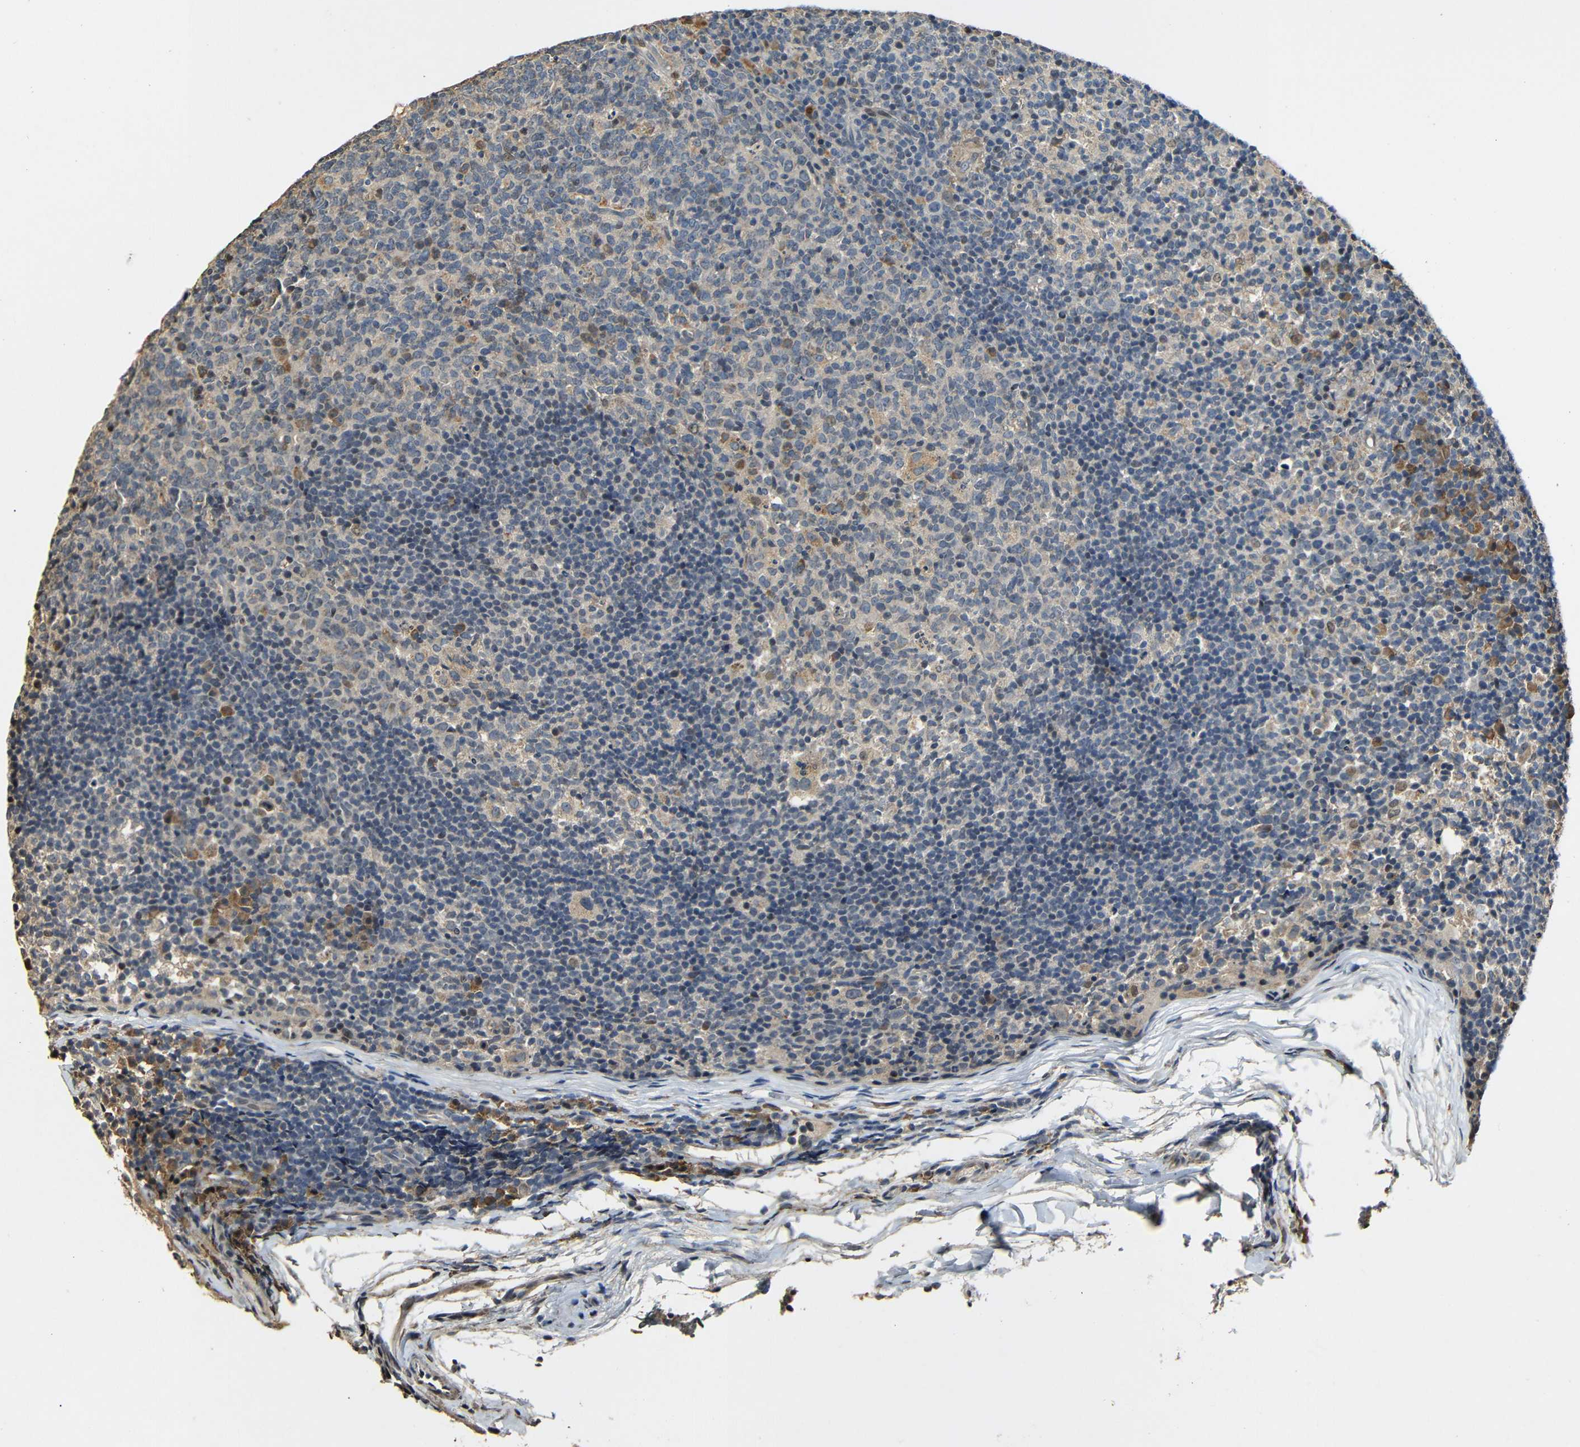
{"staining": {"intensity": "moderate", "quantity": "25%-75%", "location": "cytoplasmic/membranous,nuclear"}, "tissue": "lymph node", "cell_type": "Germinal center cells", "image_type": "normal", "snomed": [{"axis": "morphology", "description": "Normal tissue, NOS"}, {"axis": "morphology", "description": "Inflammation, NOS"}, {"axis": "topography", "description": "Lymph node"}], "caption": "Lymph node stained with a brown dye reveals moderate cytoplasmic/membranous,nuclear positive staining in about 25%-75% of germinal center cells.", "gene": "KAZALD1", "patient": {"sex": "male", "age": 55}}